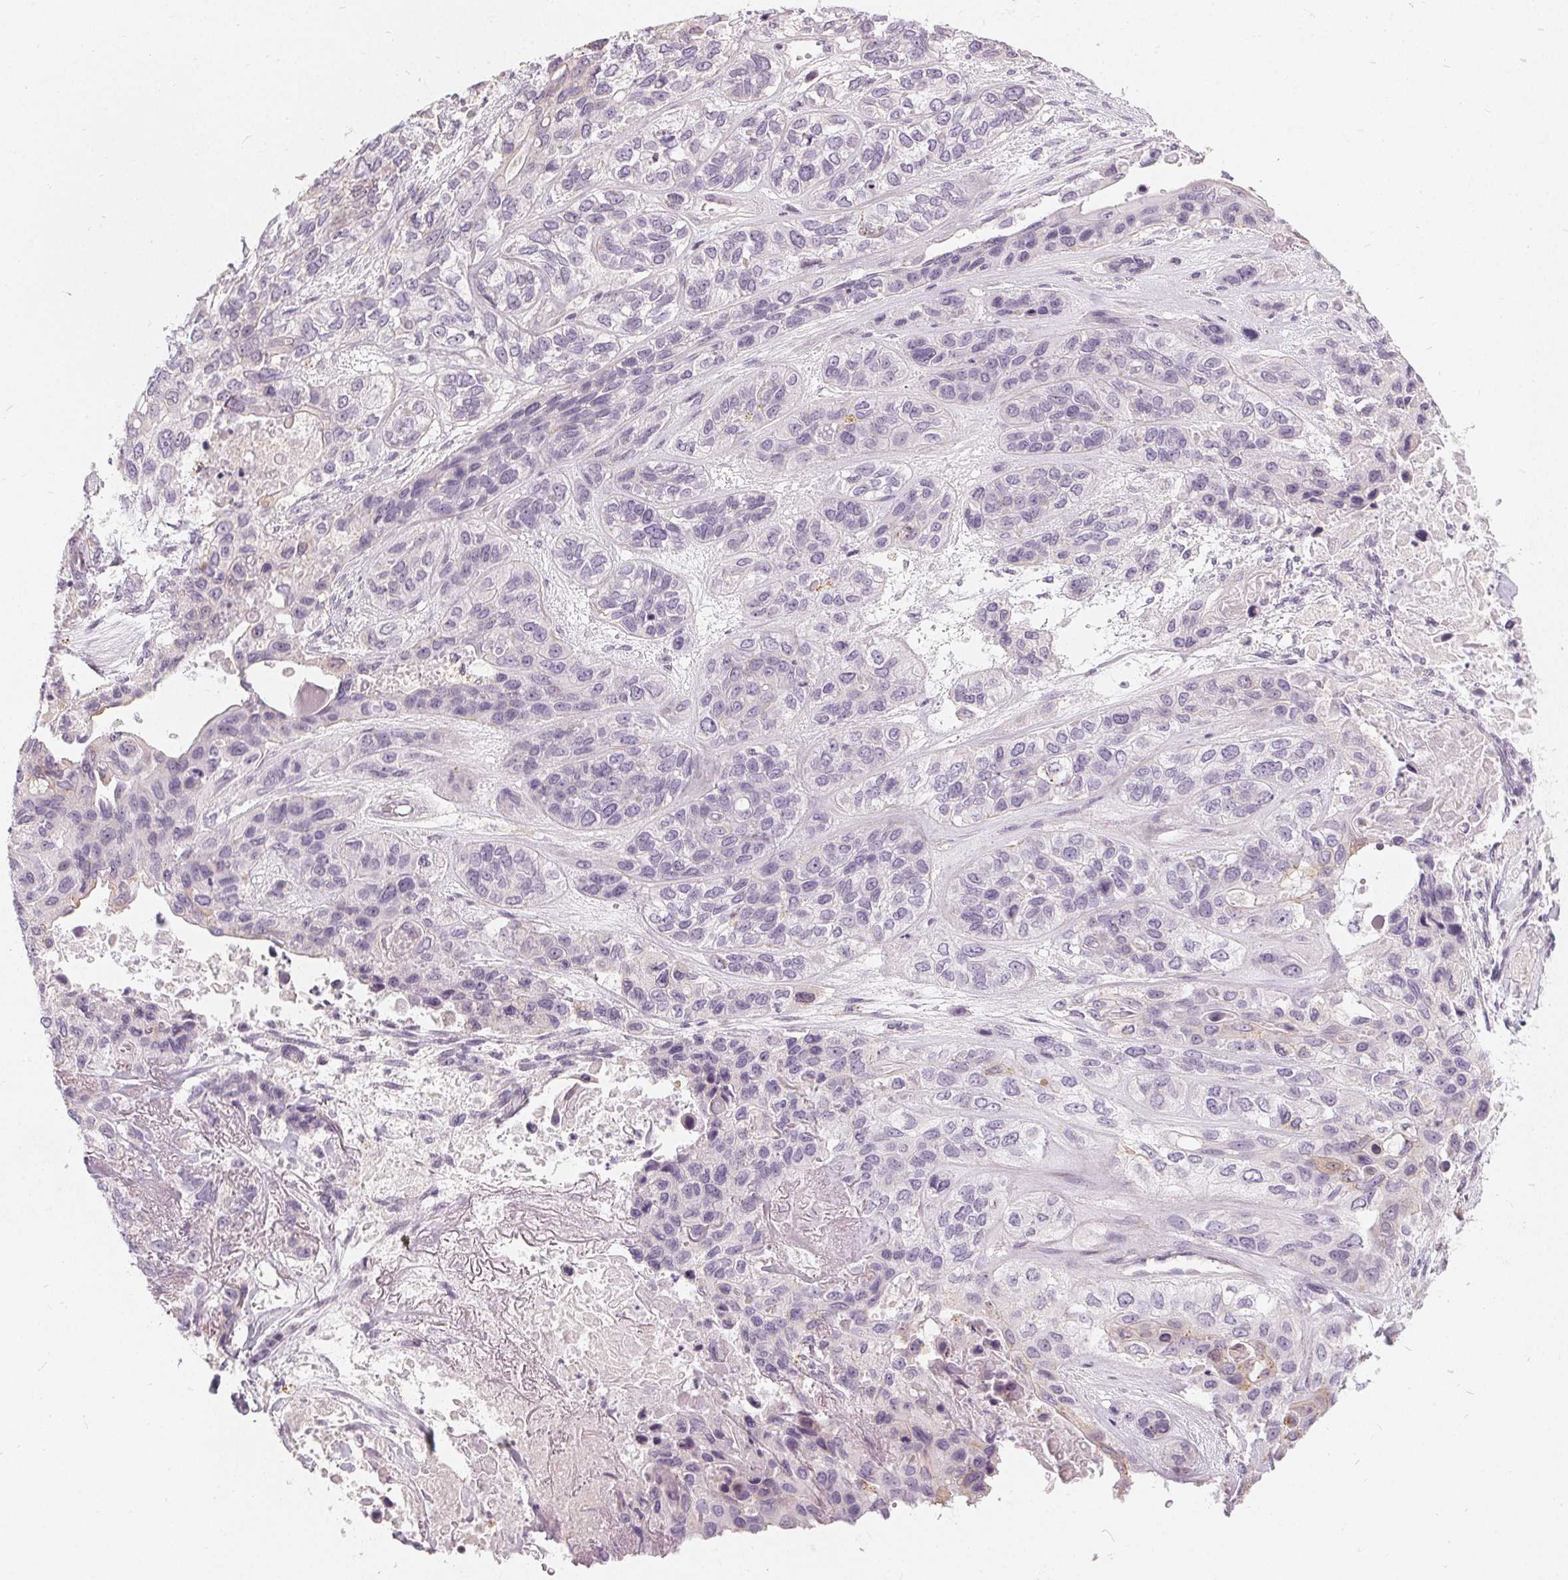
{"staining": {"intensity": "negative", "quantity": "none", "location": "none"}, "tissue": "lung cancer", "cell_type": "Tumor cells", "image_type": "cancer", "snomed": [{"axis": "morphology", "description": "Squamous cell carcinoma, NOS"}, {"axis": "topography", "description": "Lung"}], "caption": "Immunohistochemistry (IHC) histopathology image of neoplastic tissue: human squamous cell carcinoma (lung) stained with DAB demonstrates no significant protein positivity in tumor cells.", "gene": "HOPX", "patient": {"sex": "female", "age": 70}}